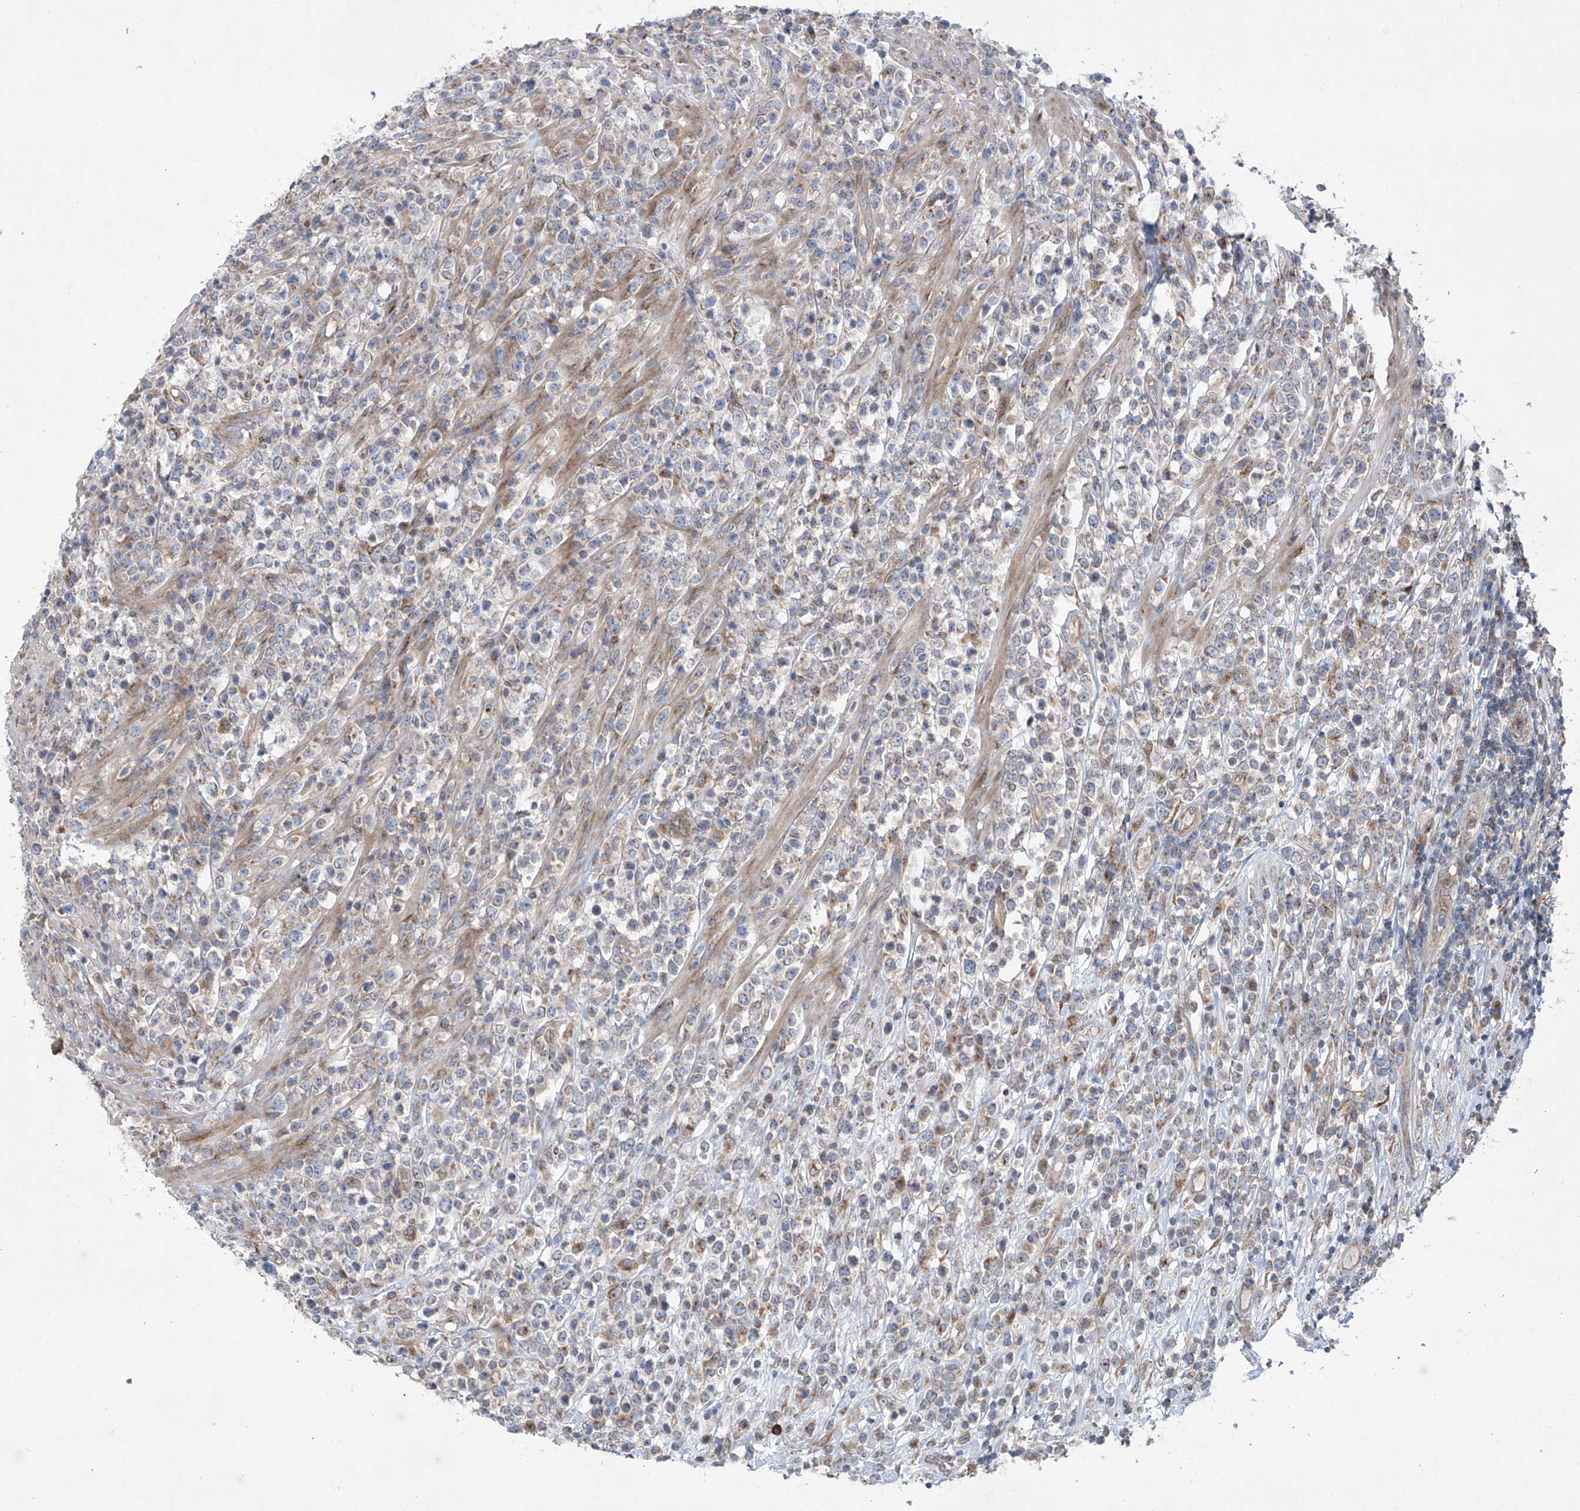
{"staining": {"intensity": "weak", "quantity": "25%-75%", "location": "cytoplasmic/membranous"}, "tissue": "lymphoma", "cell_type": "Tumor cells", "image_type": "cancer", "snomed": [{"axis": "morphology", "description": "Malignant lymphoma, non-Hodgkin's type, High grade"}, {"axis": "topography", "description": "Colon"}], "caption": "A histopathology image of high-grade malignant lymphoma, non-Hodgkin's type stained for a protein reveals weak cytoplasmic/membranous brown staining in tumor cells.", "gene": "KLC4", "patient": {"sex": "female", "age": 53}}